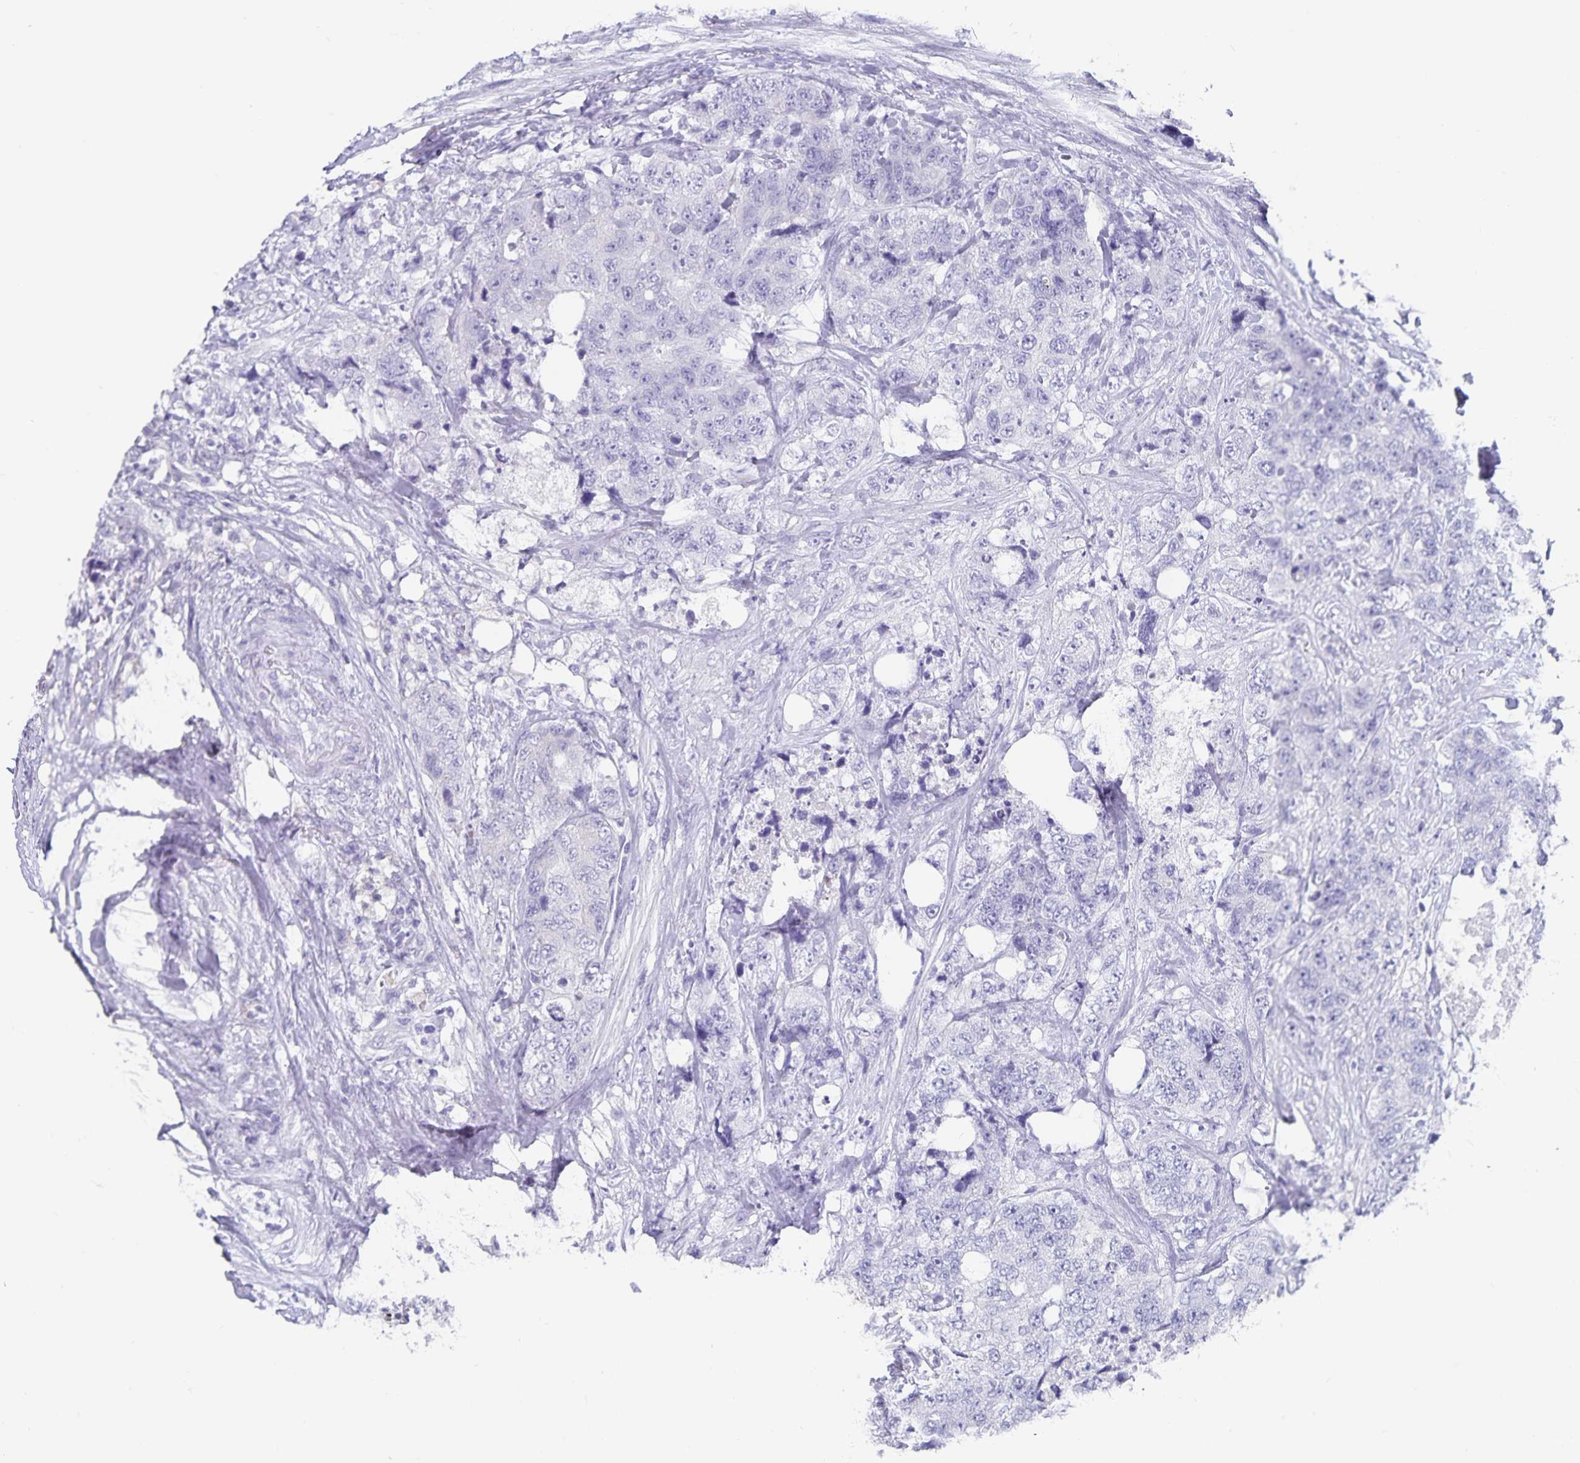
{"staining": {"intensity": "negative", "quantity": "none", "location": "none"}, "tissue": "urothelial cancer", "cell_type": "Tumor cells", "image_type": "cancer", "snomed": [{"axis": "morphology", "description": "Urothelial carcinoma, High grade"}, {"axis": "topography", "description": "Urinary bladder"}], "caption": "There is no significant positivity in tumor cells of urothelial cancer. (Stains: DAB (3,3'-diaminobenzidine) immunohistochemistry with hematoxylin counter stain, Microscopy: brightfield microscopy at high magnification).", "gene": "PLAC1", "patient": {"sex": "female", "age": 78}}